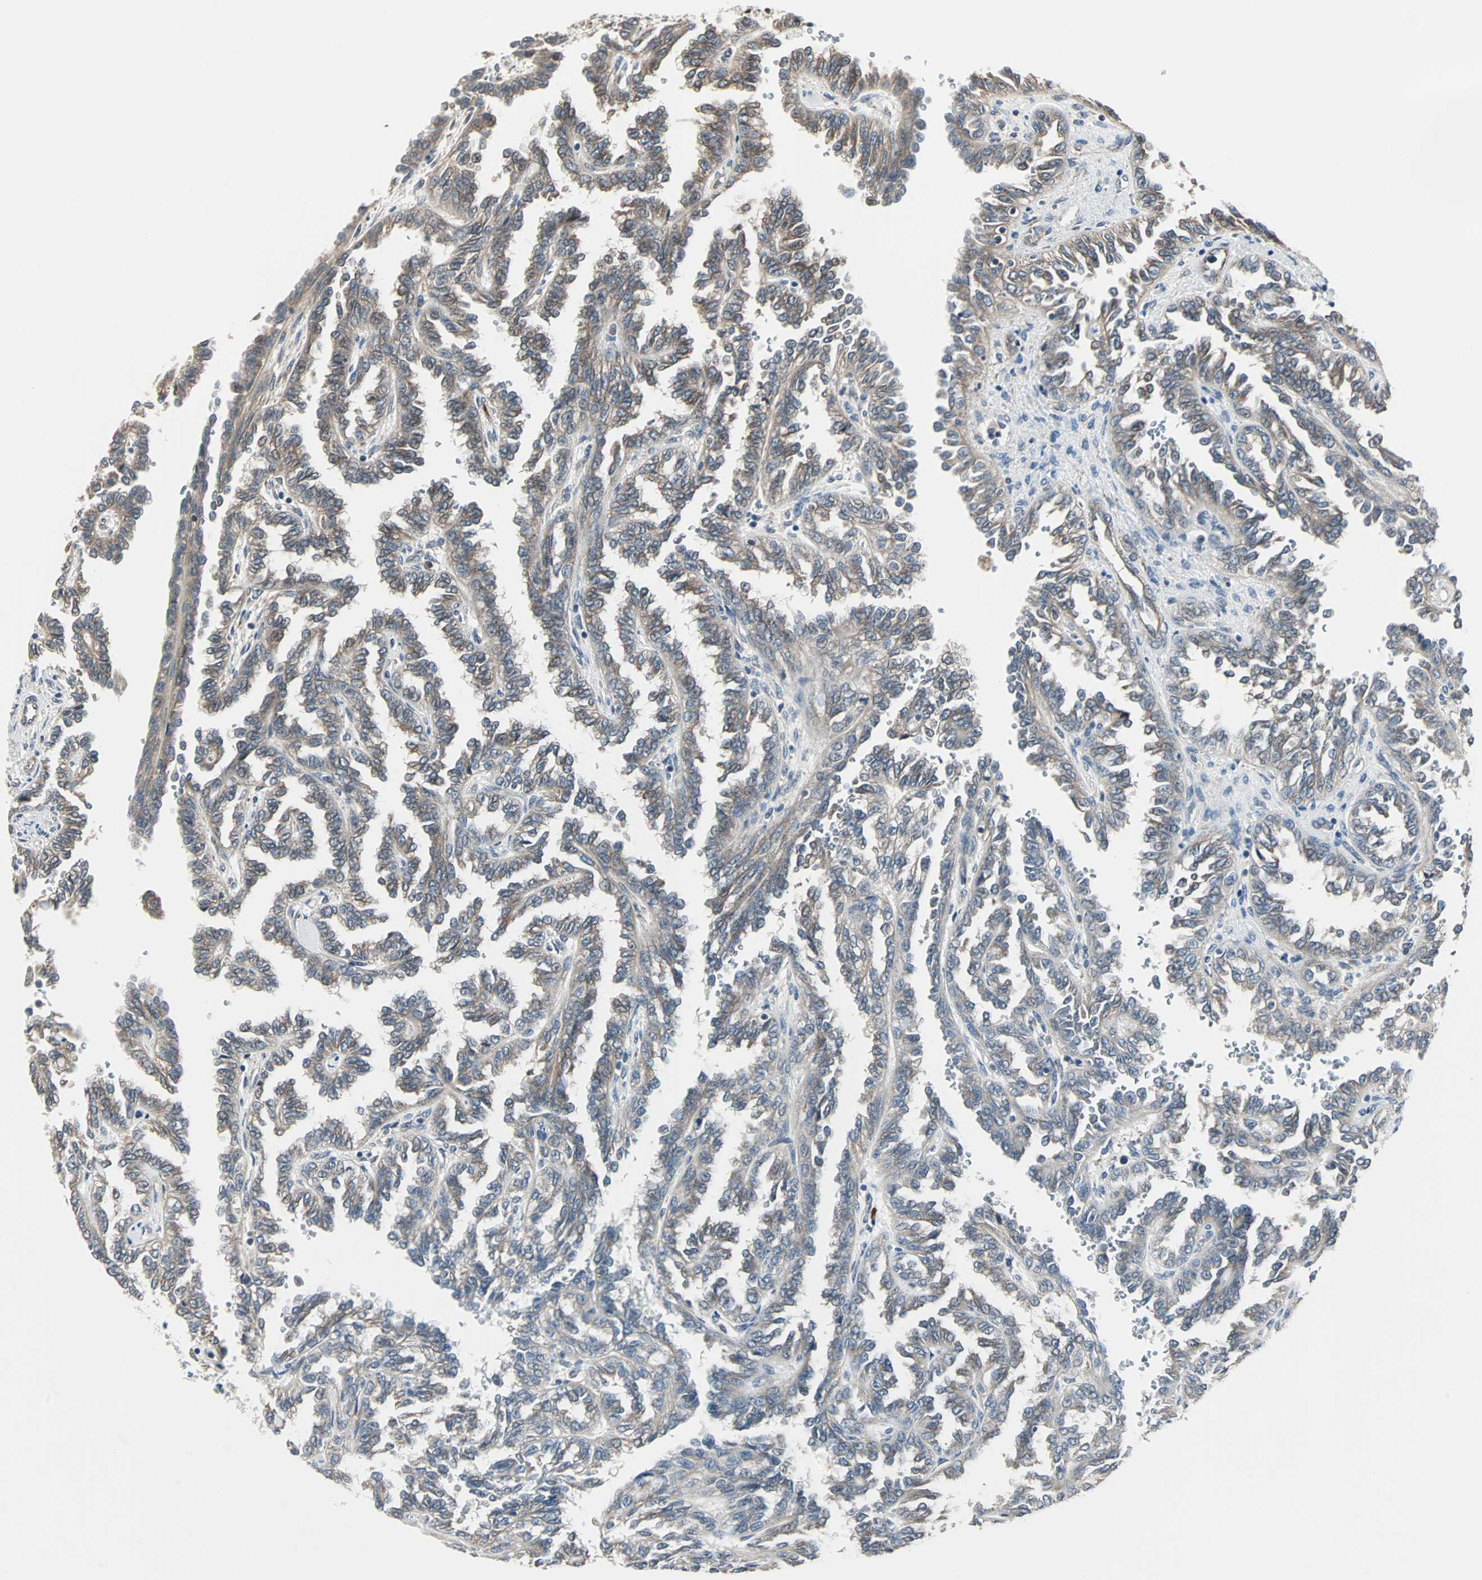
{"staining": {"intensity": "weak", "quantity": "25%-75%", "location": "cytoplasmic/membranous"}, "tissue": "renal cancer", "cell_type": "Tumor cells", "image_type": "cancer", "snomed": [{"axis": "morphology", "description": "Inflammation, NOS"}, {"axis": "morphology", "description": "Adenocarcinoma, NOS"}, {"axis": "topography", "description": "Kidney"}], "caption": "Brown immunohistochemical staining in adenocarcinoma (renal) exhibits weak cytoplasmic/membranous expression in about 25%-75% of tumor cells.", "gene": "CHP1", "patient": {"sex": "male", "age": 68}}